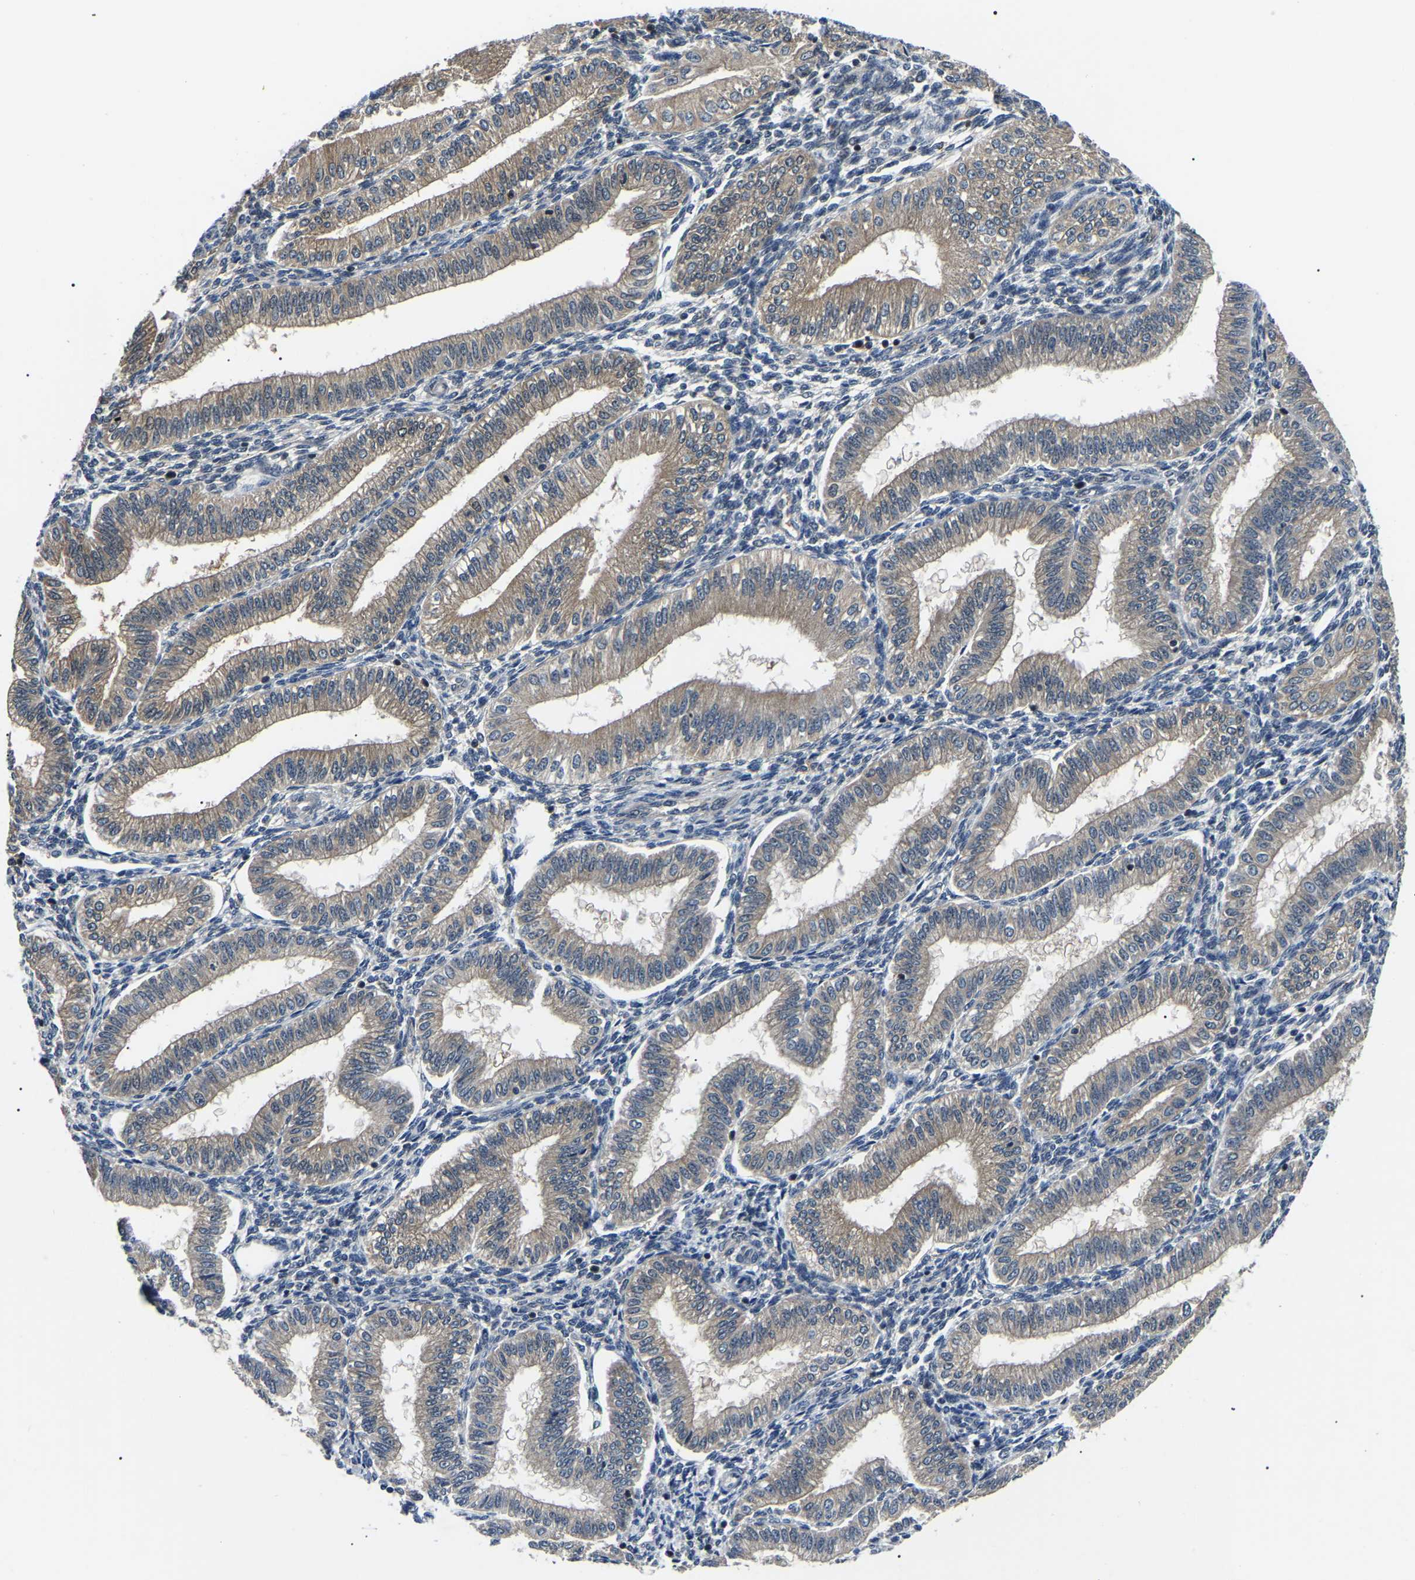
{"staining": {"intensity": "moderate", "quantity": "<25%", "location": "cytoplasmic/membranous,nuclear"}, "tissue": "endometrium", "cell_type": "Cells in endometrial stroma", "image_type": "normal", "snomed": [{"axis": "morphology", "description": "Normal tissue, NOS"}, {"axis": "topography", "description": "Endometrium"}], "caption": "A high-resolution histopathology image shows IHC staining of normal endometrium, which displays moderate cytoplasmic/membranous,nuclear expression in approximately <25% of cells in endometrial stroma.", "gene": "RRP1B", "patient": {"sex": "female", "age": 39}}